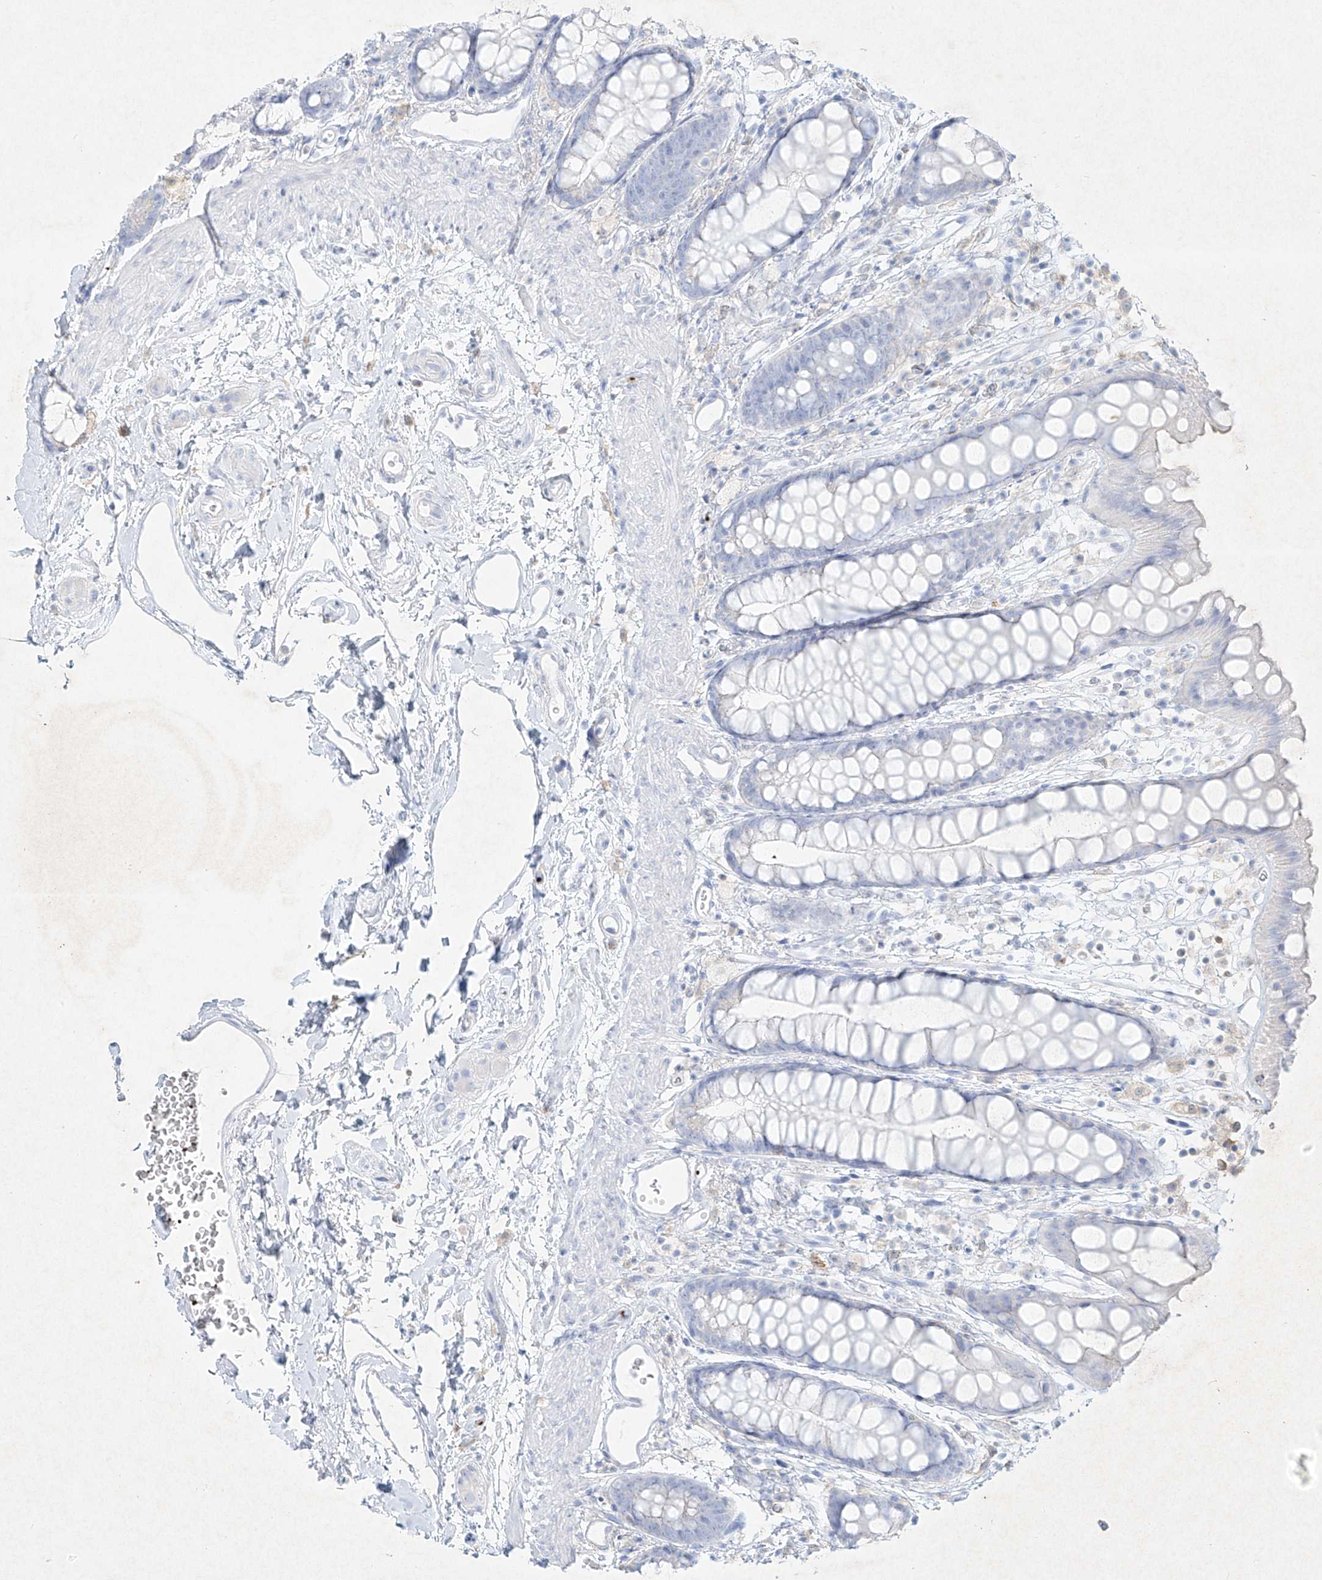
{"staining": {"intensity": "negative", "quantity": "none", "location": "none"}, "tissue": "rectum", "cell_type": "Glandular cells", "image_type": "normal", "snomed": [{"axis": "morphology", "description": "Normal tissue, NOS"}, {"axis": "topography", "description": "Rectum"}], "caption": "Histopathology image shows no protein staining in glandular cells of benign rectum. Nuclei are stained in blue.", "gene": "PLEK", "patient": {"sex": "female", "age": 65}}